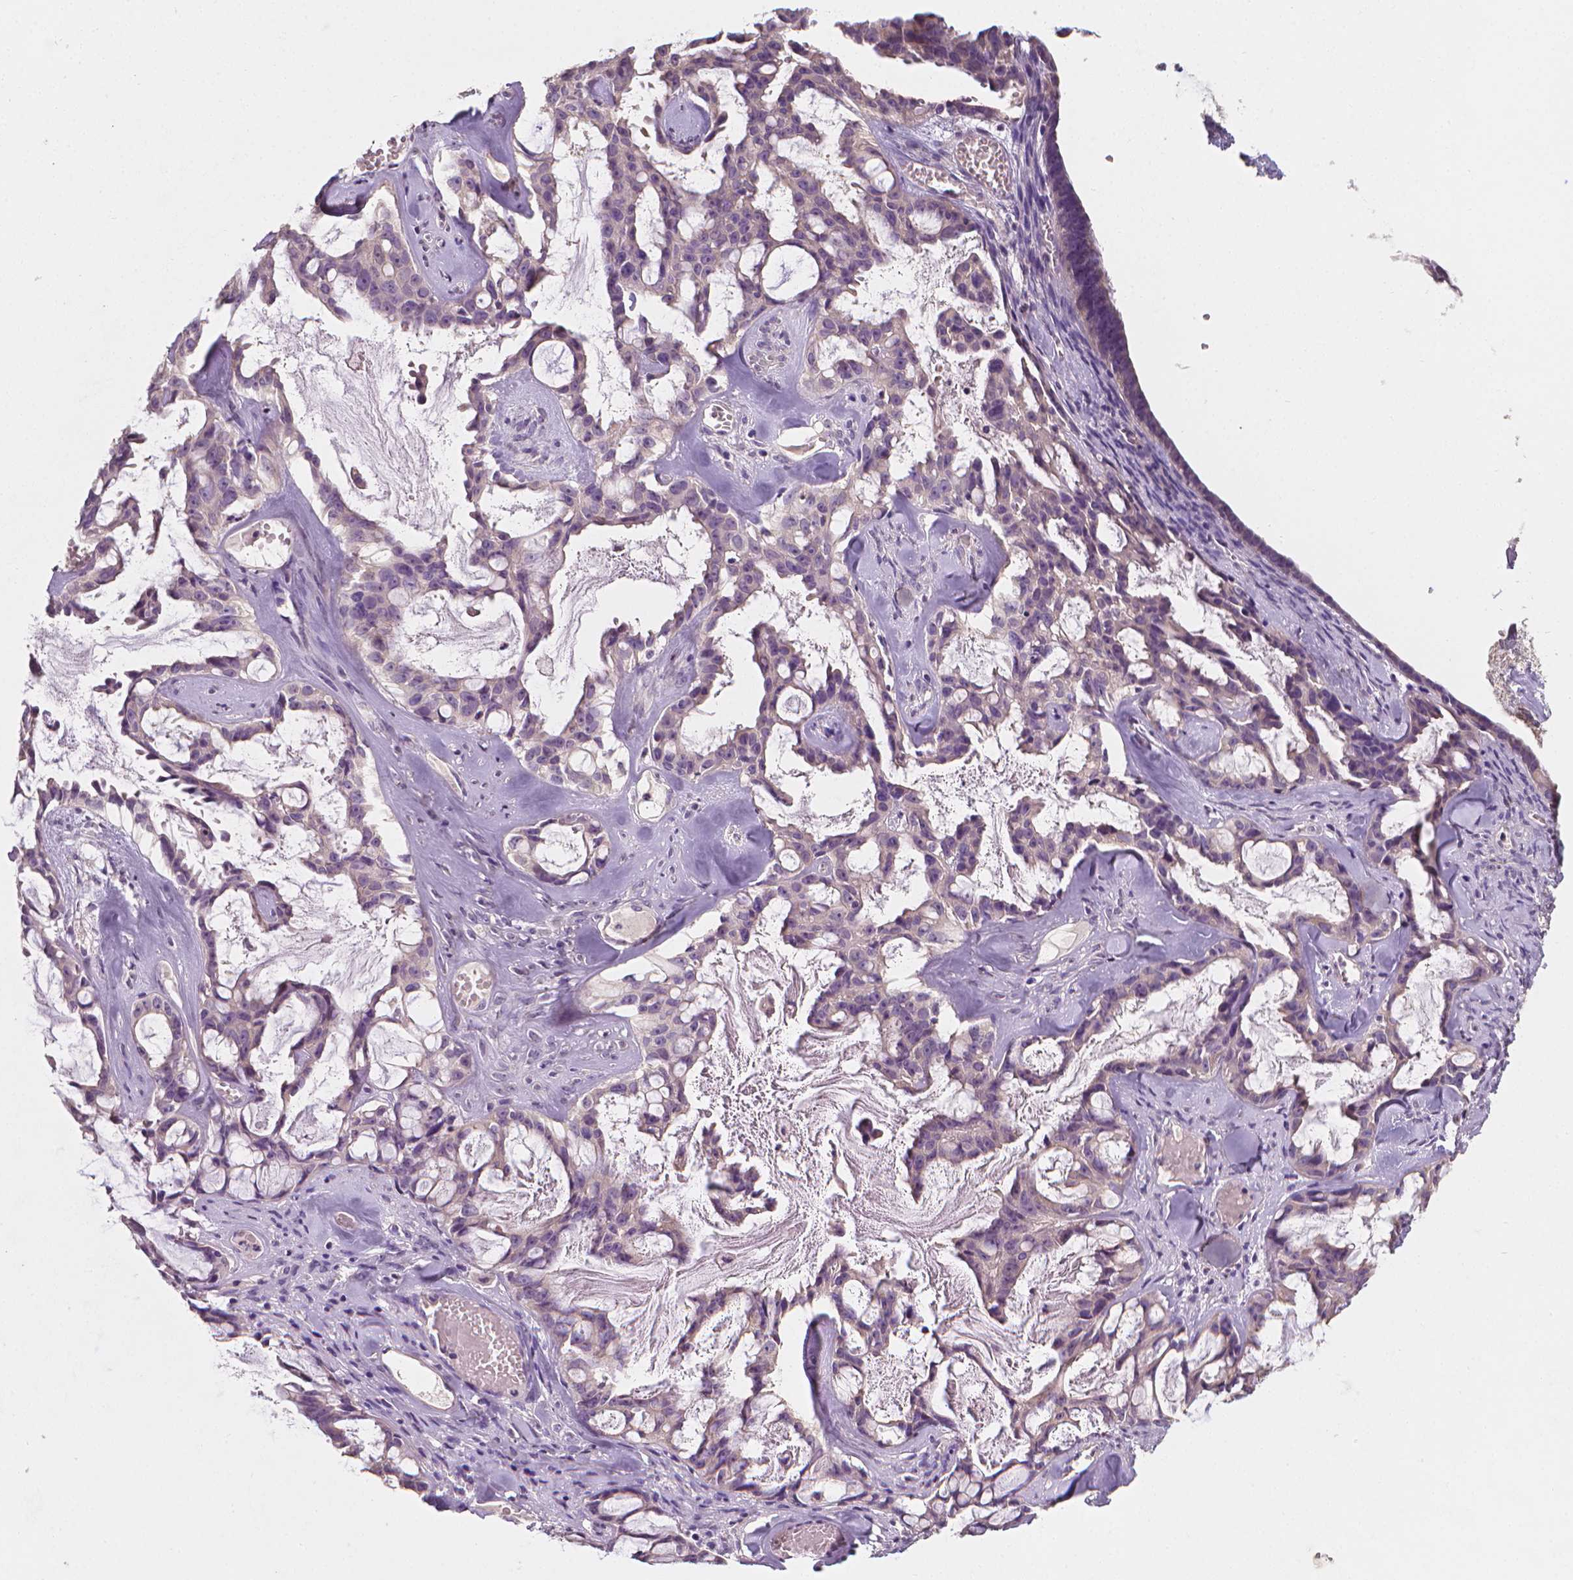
{"staining": {"intensity": "negative", "quantity": "none", "location": "none"}, "tissue": "ovarian cancer", "cell_type": "Tumor cells", "image_type": "cancer", "snomed": [{"axis": "morphology", "description": "Cystadenocarcinoma, serous, NOS"}, {"axis": "topography", "description": "Ovary"}], "caption": "DAB immunohistochemical staining of ovarian cancer (serous cystadenocarcinoma) shows no significant positivity in tumor cells.", "gene": "FASN", "patient": {"sex": "female", "age": 69}}